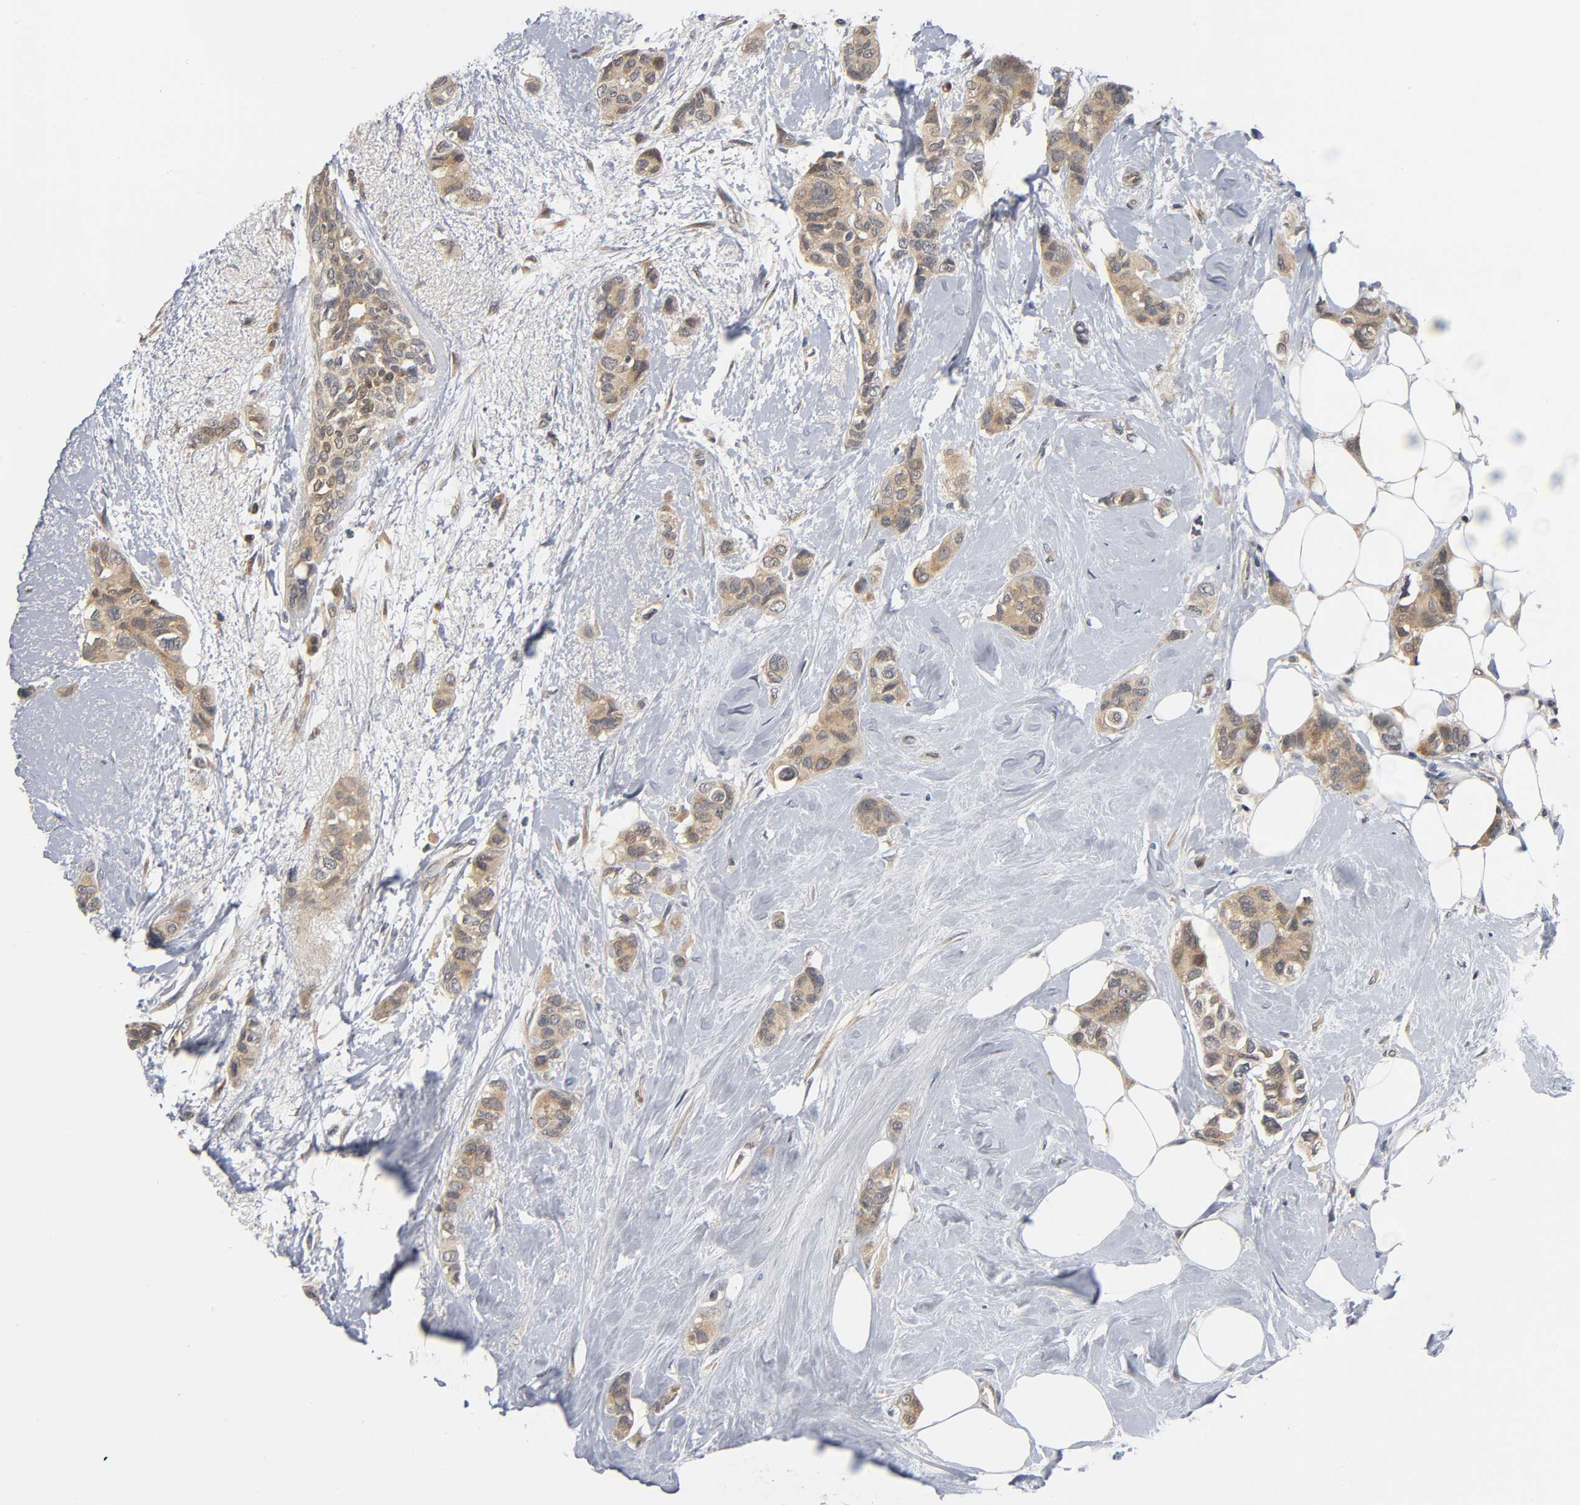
{"staining": {"intensity": "moderate", "quantity": ">75%", "location": "cytoplasmic/membranous"}, "tissue": "breast cancer", "cell_type": "Tumor cells", "image_type": "cancer", "snomed": [{"axis": "morphology", "description": "Duct carcinoma"}, {"axis": "topography", "description": "Breast"}], "caption": "The immunohistochemical stain highlights moderate cytoplasmic/membranous positivity in tumor cells of breast invasive ductal carcinoma tissue.", "gene": "MAPK8", "patient": {"sex": "female", "age": 51}}